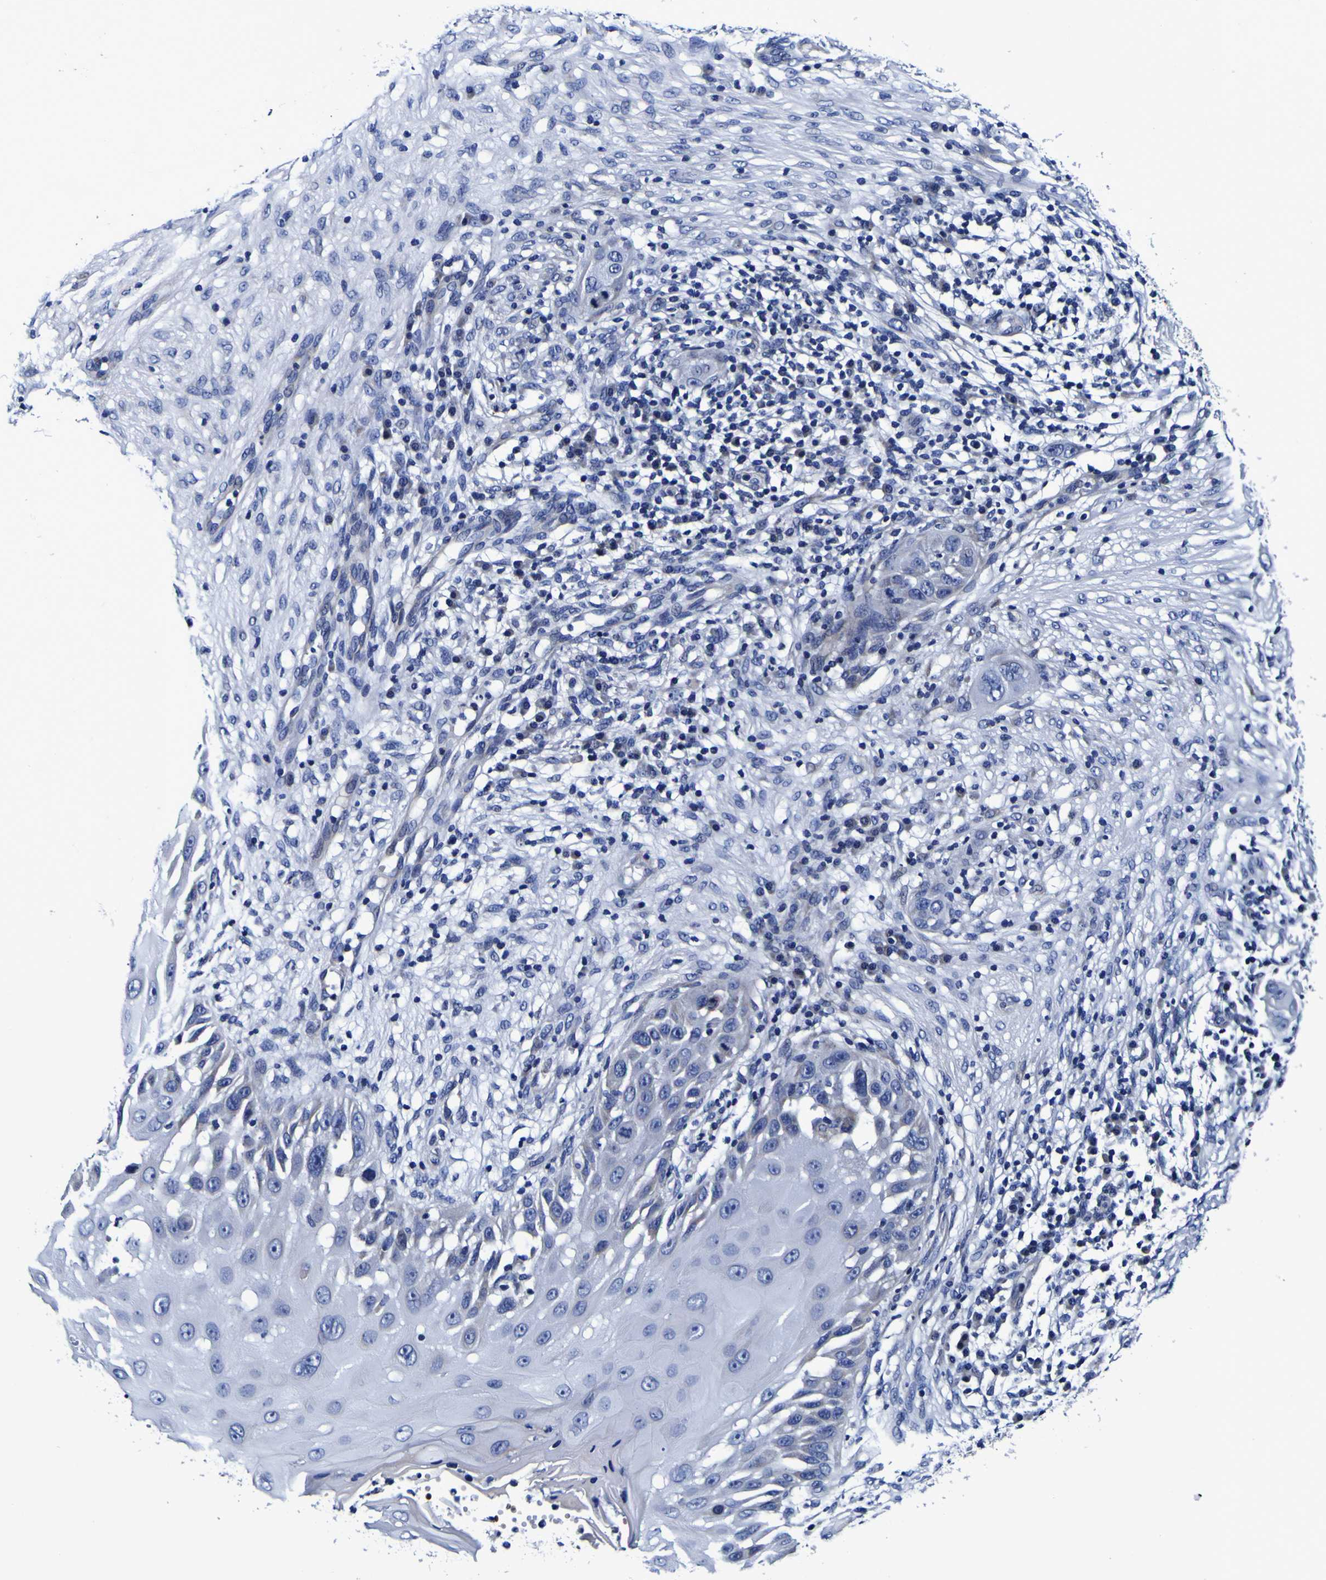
{"staining": {"intensity": "negative", "quantity": "none", "location": "none"}, "tissue": "skin cancer", "cell_type": "Tumor cells", "image_type": "cancer", "snomed": [{"axis": "morphology", "description": "Squamous cell carcinoma, NOS"}, {"axis": "topography", "description": "Skin"}], "caption": "Tumor cells show no significant protein positivity in squamous cell carcinoma (skin).", "gene": "PDLIM4", "patient": {"sex": "female", "age": 44}}